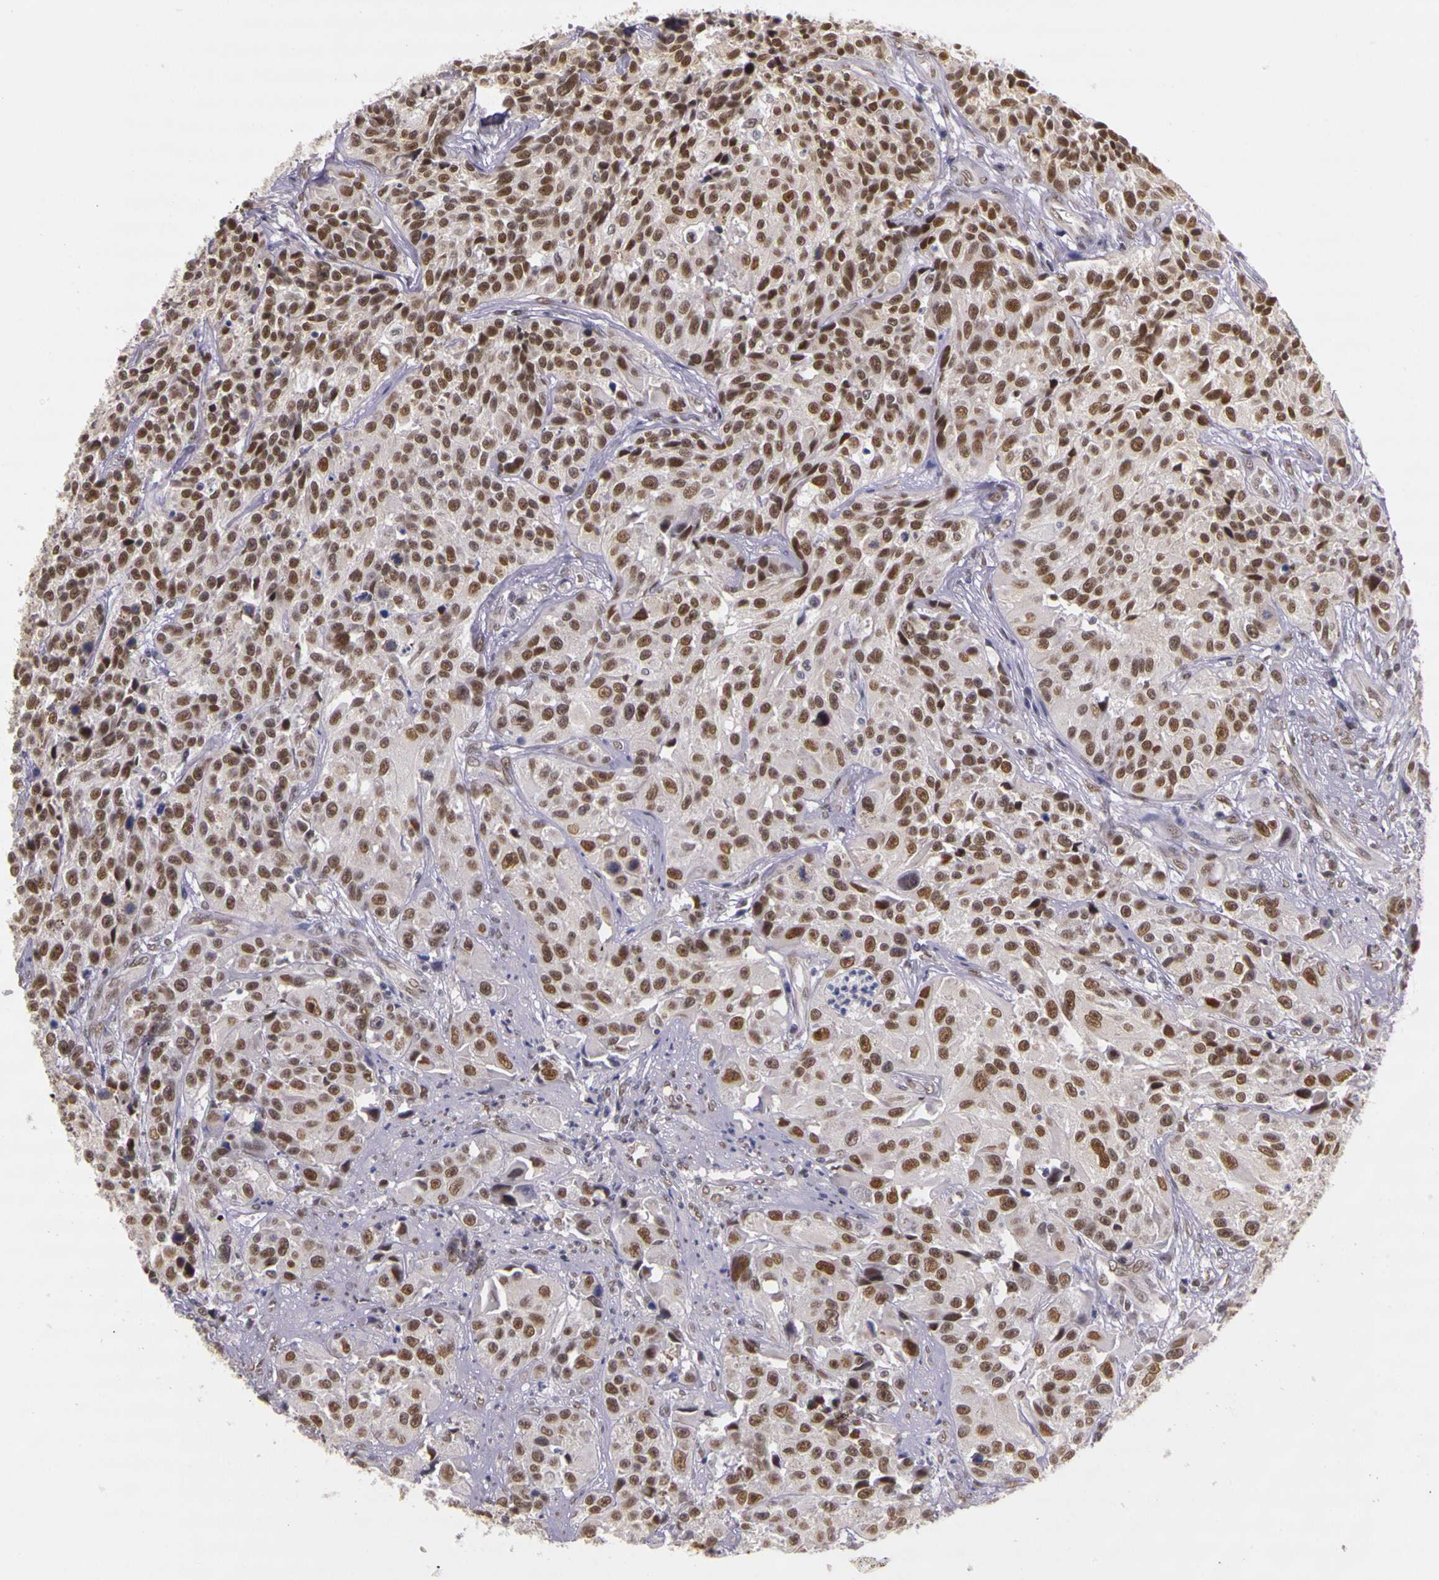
{"staining": {"intensity": "moderate", "quantity": ">75%", "location": "nuclear"}, "tissue": "urothelial cancer", "cell_type": "Tumor cells", "image_type": "cancer", "snomed": [{"axis": "morphology", "description": "Urothelial carcinoma, High grade"}, {"axis": "topography", "description": "Urinary bladder"}], "caption": "This micrograph shows immunohistochemistry (IHC) staining of human urothelial cancer, with medium moderate nuclear staining in approximately >75% of tumor cells.", "gene": "WDR13", "patient": {"sex": "female", "age": 81}}